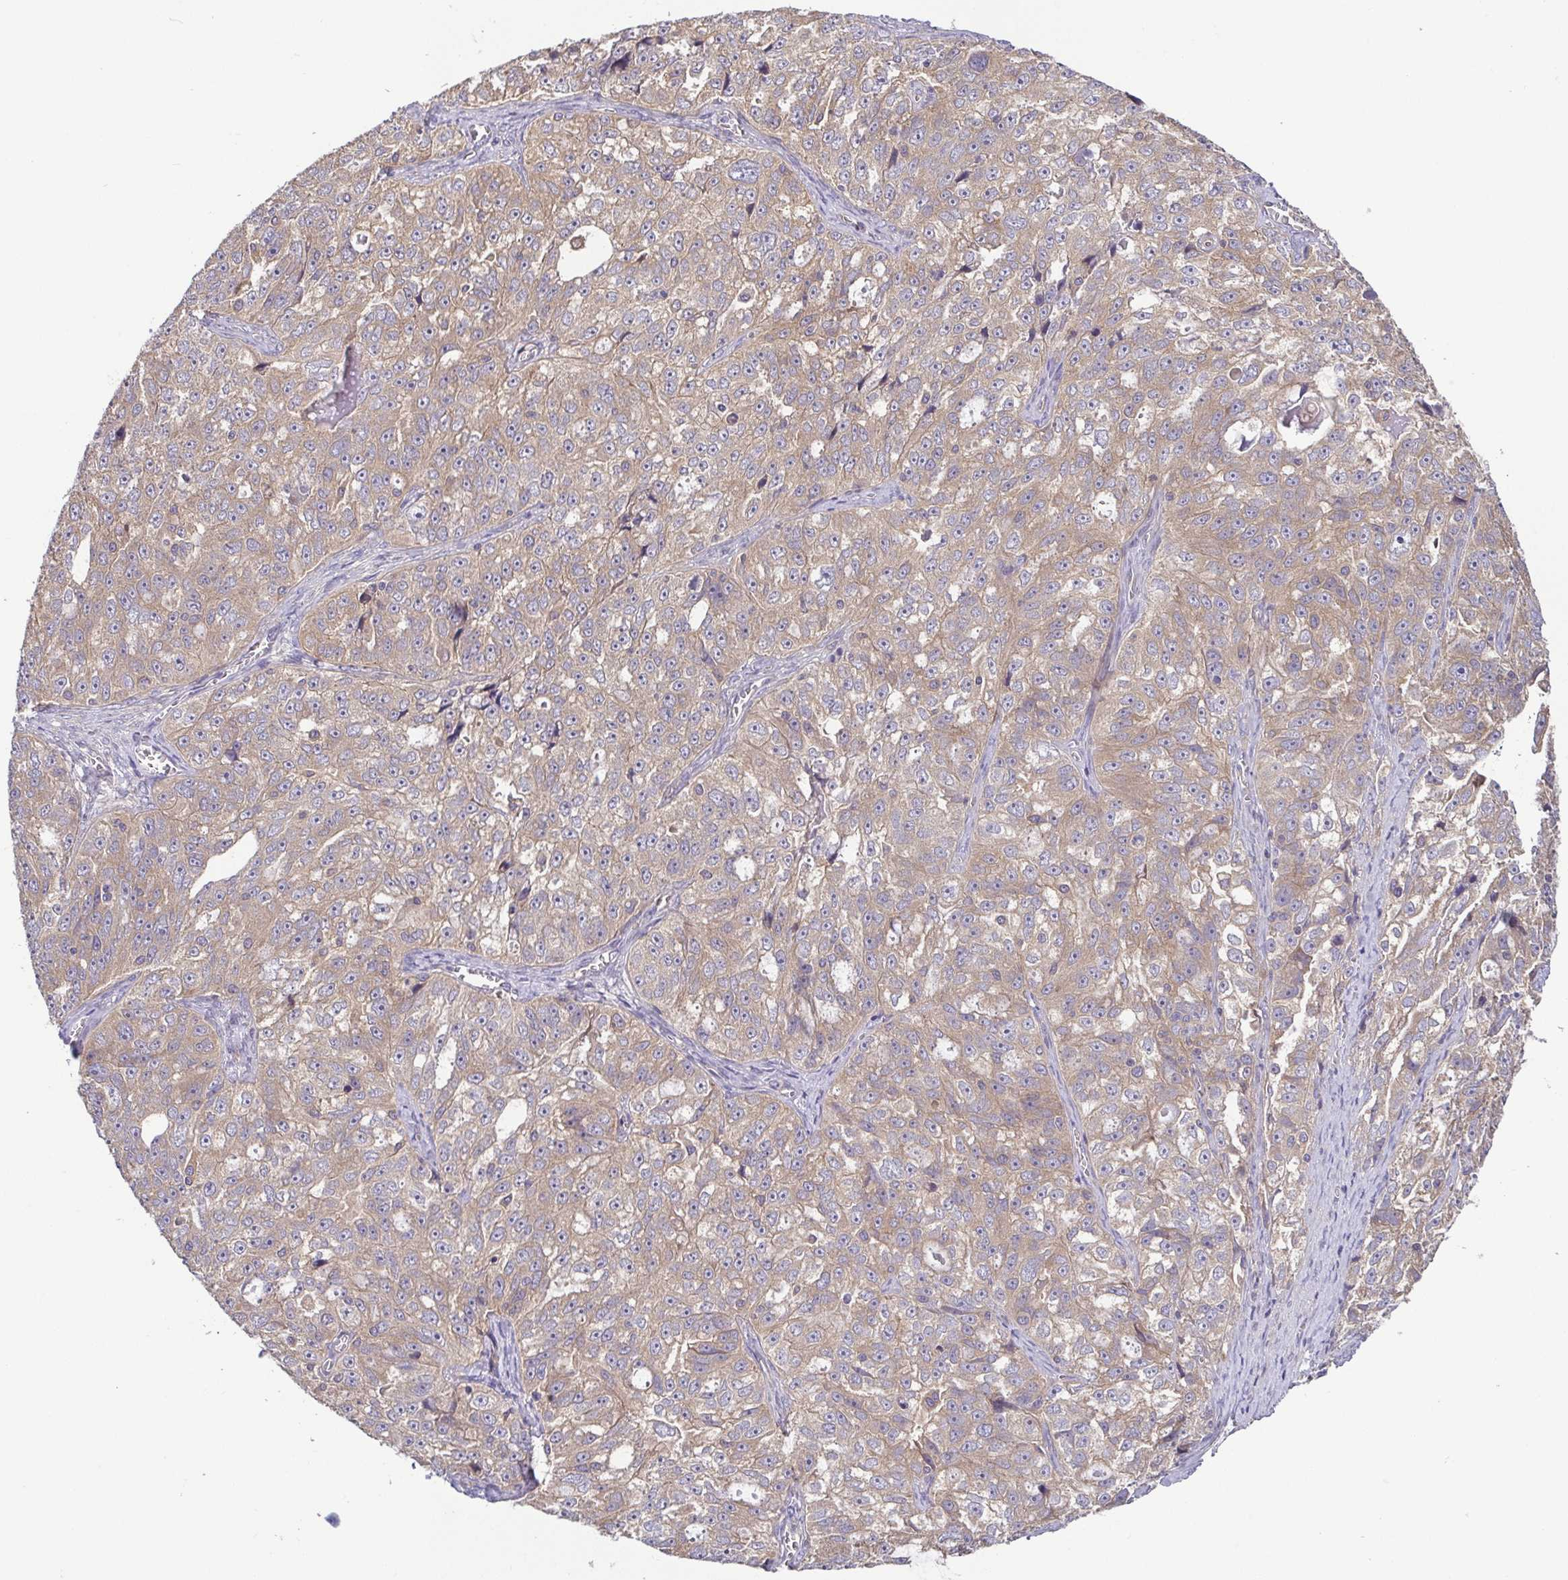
{"staining": {"intensity": "moderate", "quantity": ">75%", "location": "cytoplasmic/membranous"}, "tissue": "ovarian cancer", "cell_type": "Tumor cells", "image_type": "cancer", "snomed": [{"axis": "morphology", "description": "Cystadenocarcinoma, serous, NOS"}, {"axis": "topography", "description": "Ovary"}], "caption": "A medium amount of moderate cytoplasmic/membranous staining is present in about >75% of tumor cells in serous cystadenocarcinoma (ovarian) tissue. The protein of interest is shown in brown color, while the nuclei are stained blue.", "gene": "LMF2", "patient": {"sex": "female", "age": 51}}